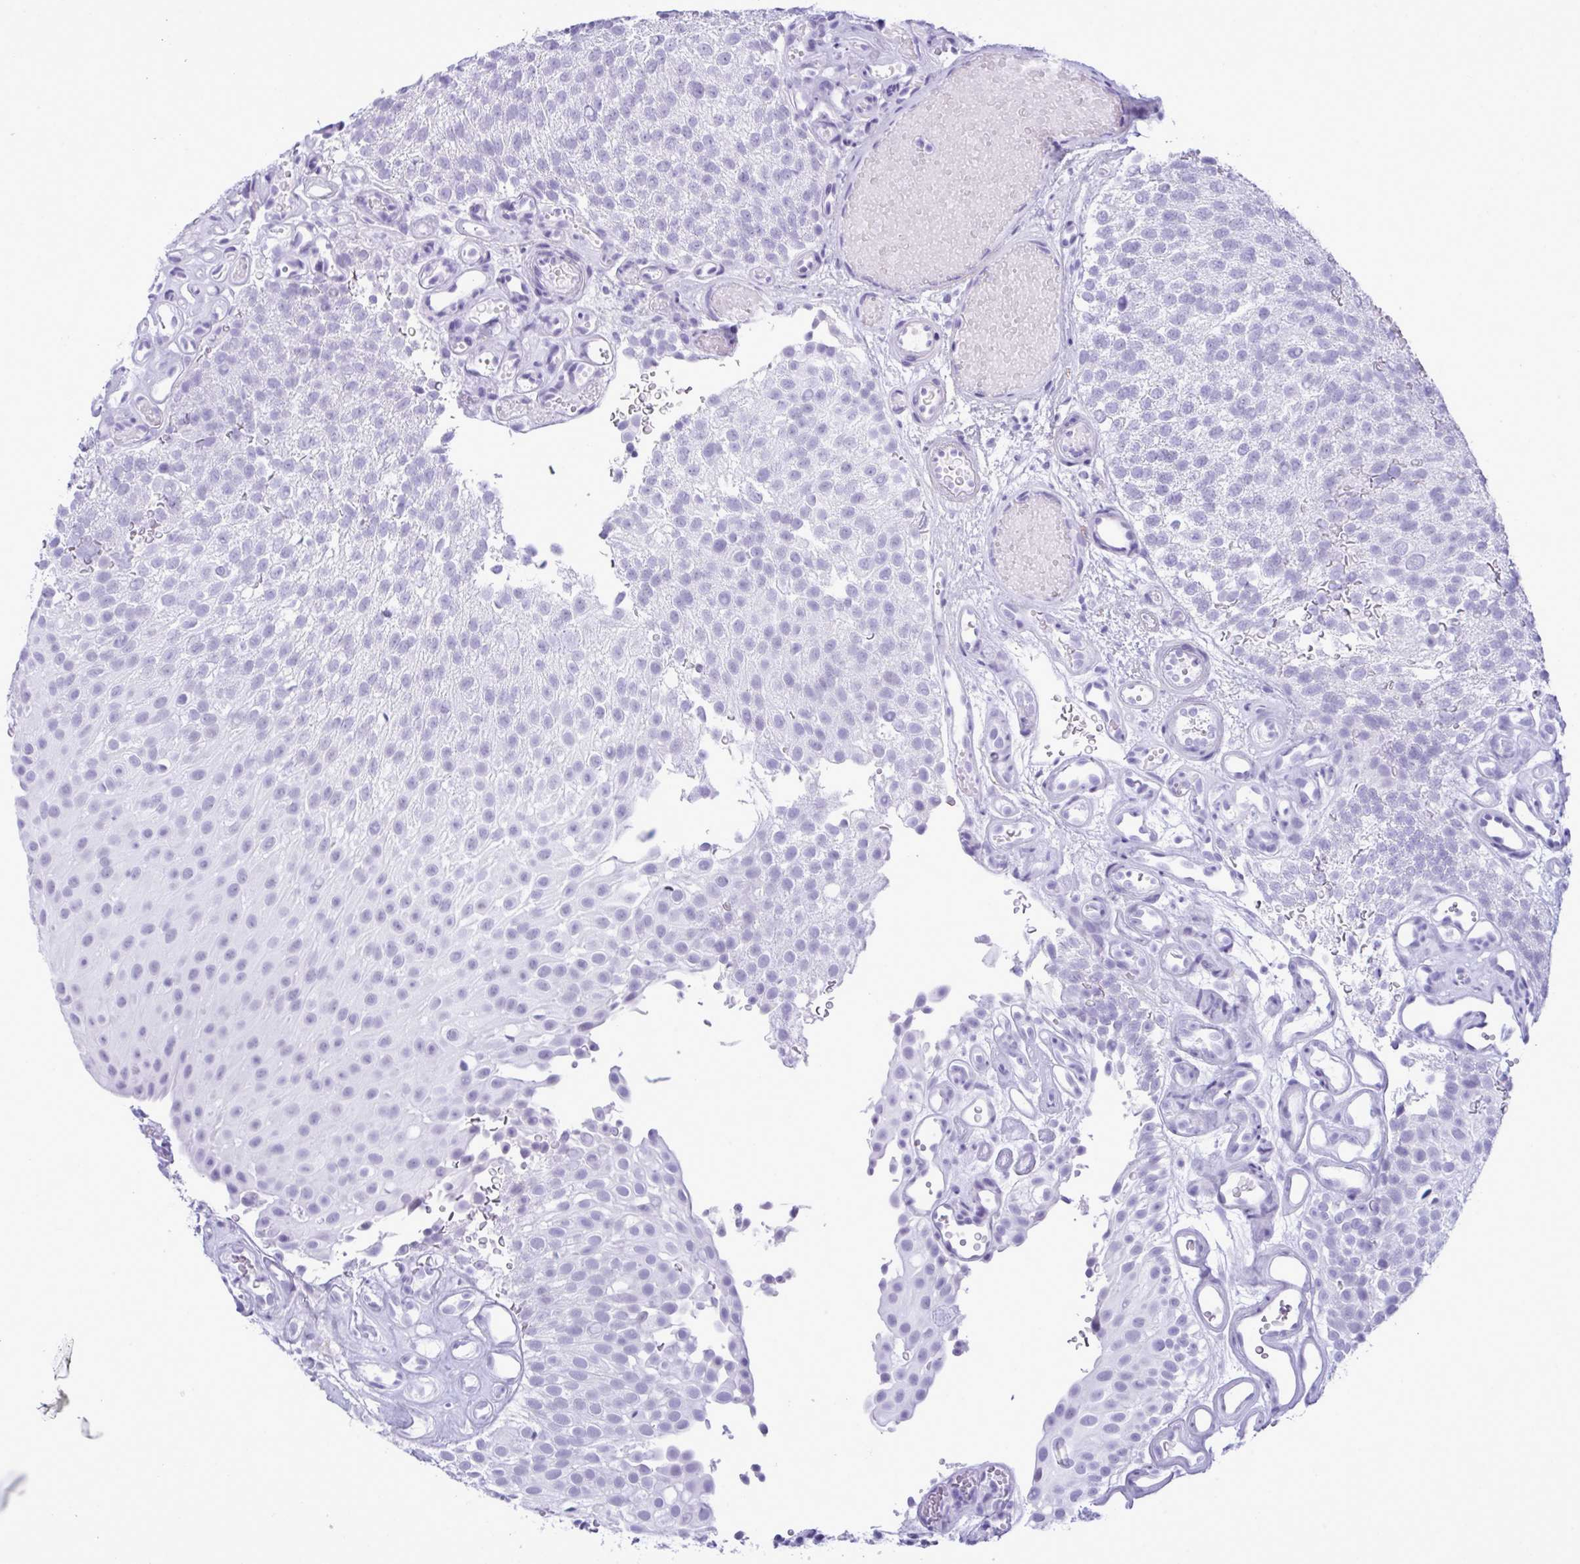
{"staining": {"intensity": "negative", "quantity": "none", "location": "none"}, "tissue": "urothelial cancer", "cell_type": "Tumor cells", "image_type": "cancer", "snomed": [{"axis": "morphology", "description": "Urothelial carcinoma, Low grade"}, {"axis": "topography", "description": "Urinary bladder"}], "caption": "High power microscopy histopathology image of an immunohistochemistry (IHC) histopathology image of urothelial carcinoma (low-grade), revealing no significant positivity in tumor cells. (Brightfield microscopy of DAB (3,3'-diaminobenzidine) immunohistochemistry at high magnification).", "gene": "ELN", "patient": {"sex": "male", "age": 78}}